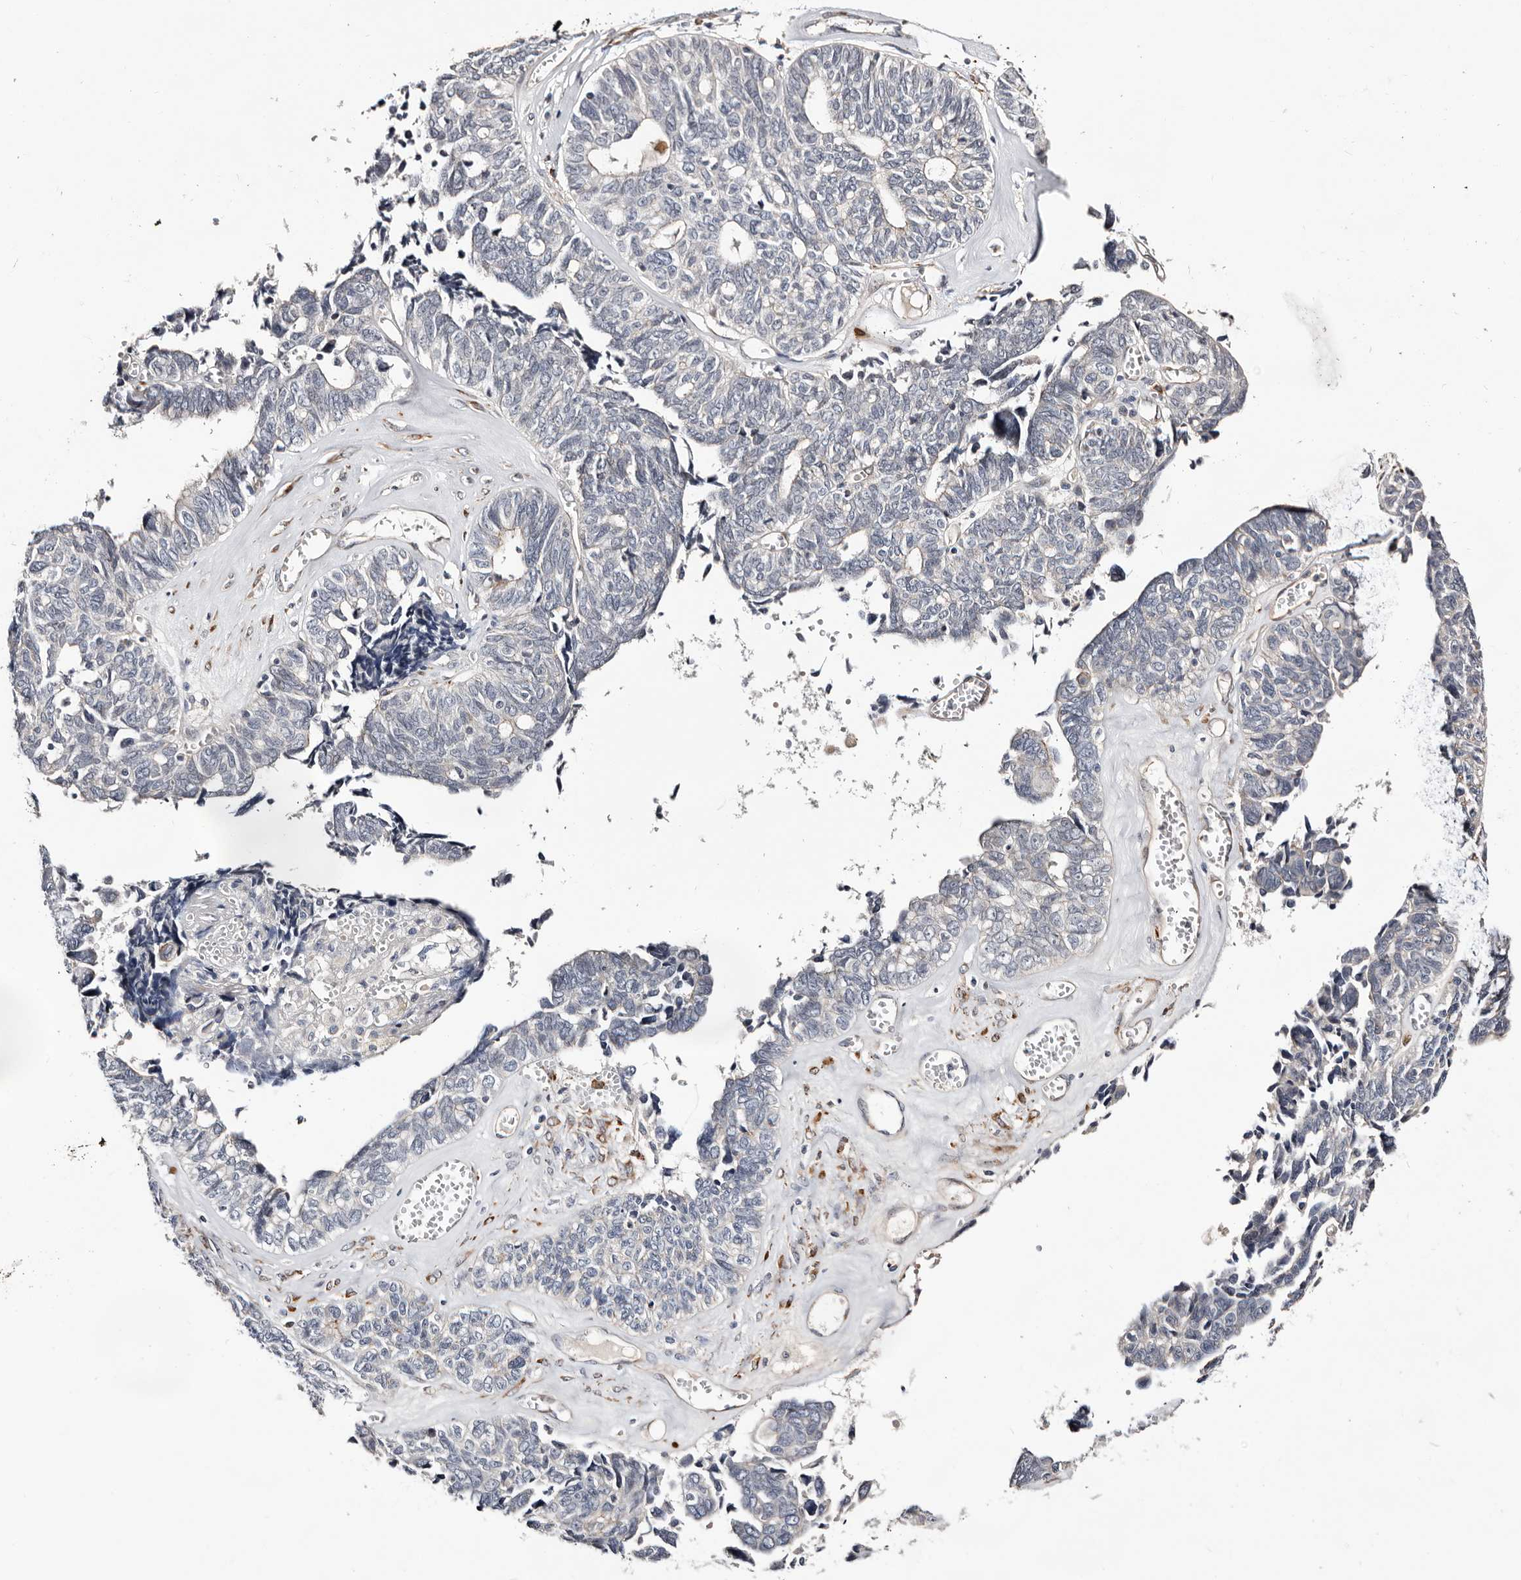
{"staining": {"intensity": "negative", "quantity": "none", "location": "none"}, "tissue": "ovarian cancer", "cell_type": "Tumor cells", "image_type": "cancer", "snomed": [{"axis": "morphology", "description": "Cystadenocarcinoma, serous, NOS"}, {"axis": "topography", "description": "Ovary"}], "caption": "Immunohistochemistry (IHC) photomicrograph of ovarian serous cystadenocarcinoma stained for a protein (brown), which exhibits no expression in tumor cells.", "gene": "USH1C", "patient": {"sex": "female", "age": 79}}